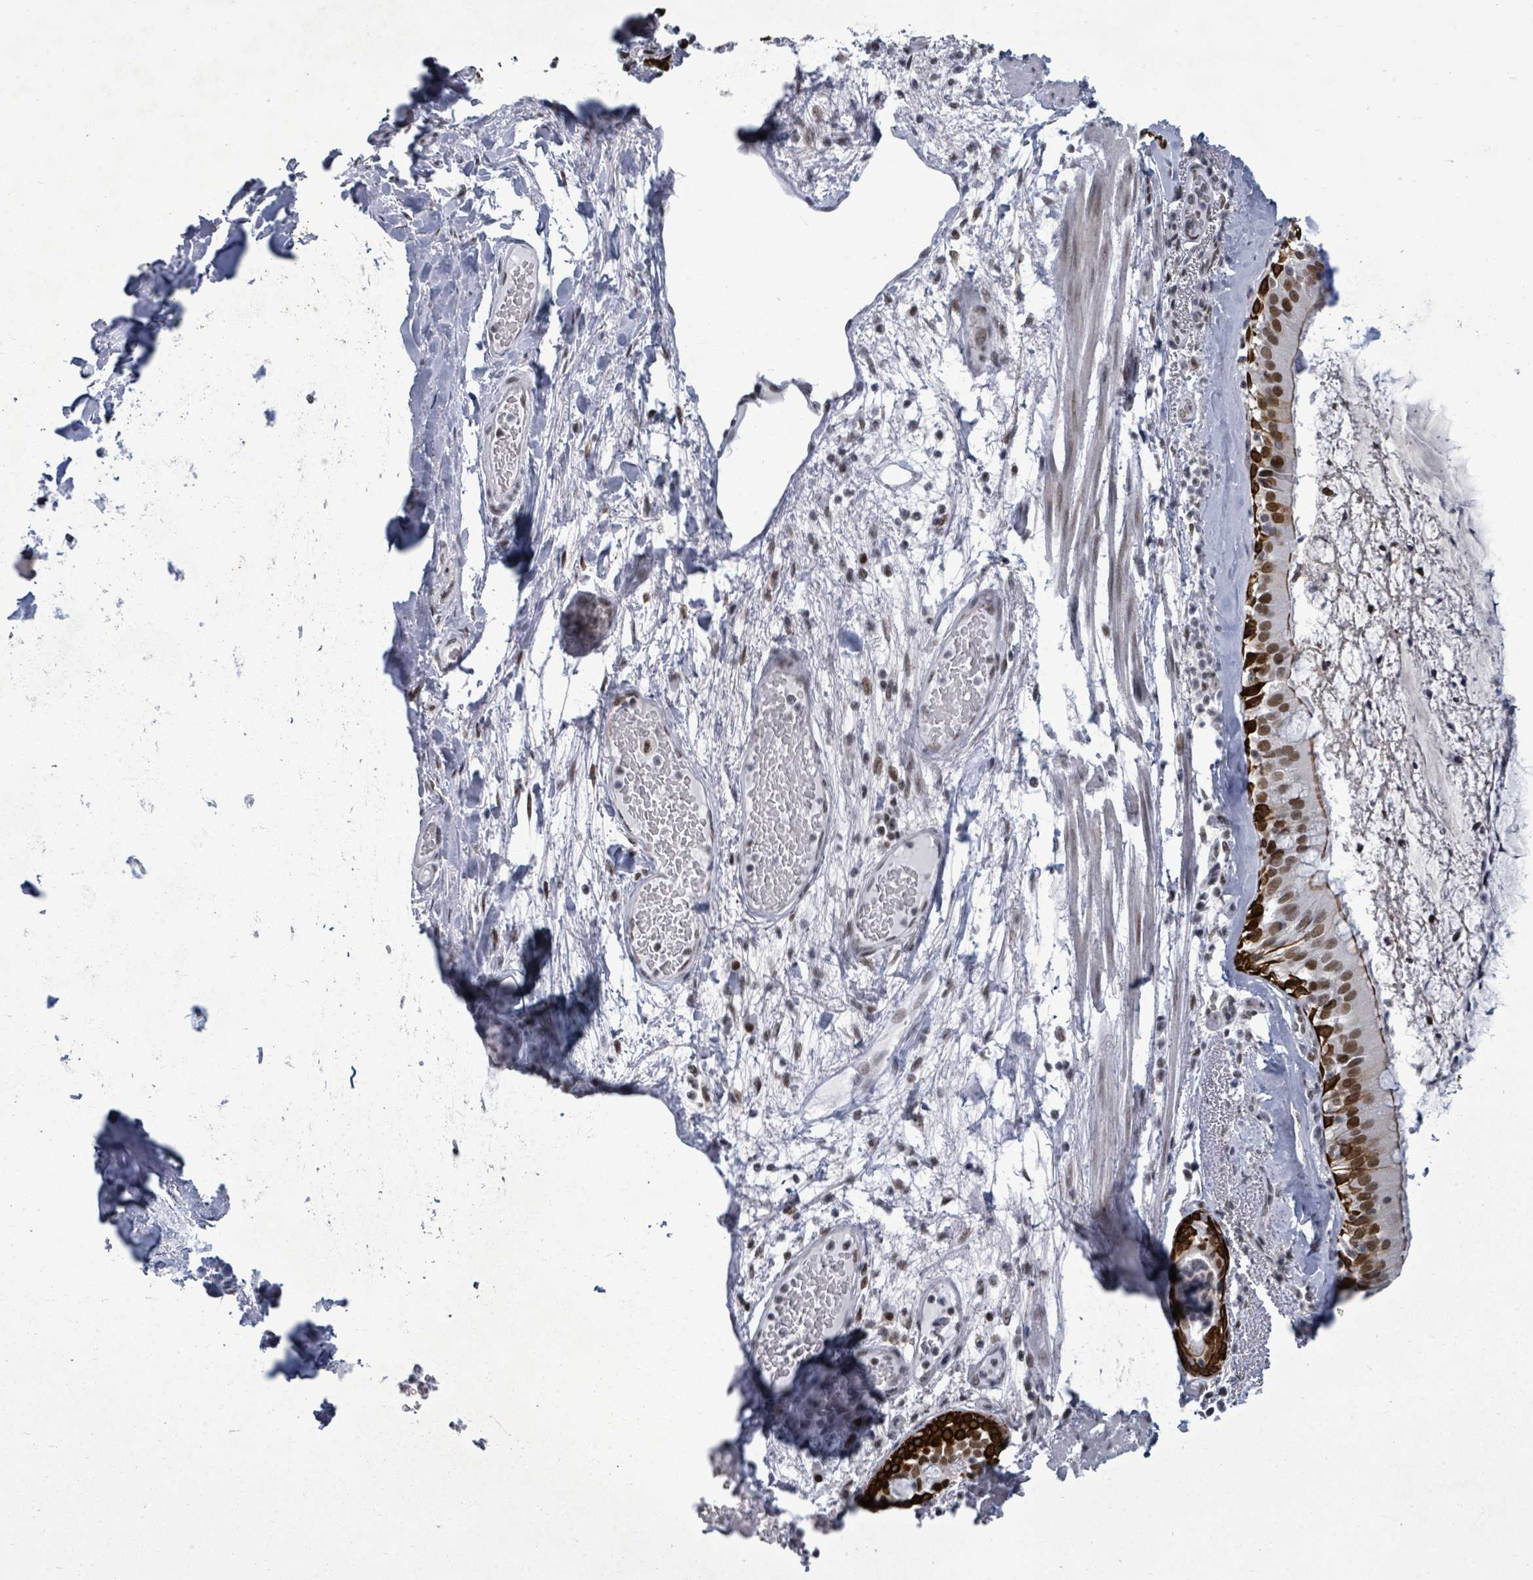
{"staining": {"intensity": "strong", "quantity": ">75%", "location": "cytoplasmic/membranous,nuclear"}, "tissue": "bronchus", "cell_type": "Respiratory epithelial cells", "image_type": "normal", "snomed": [{"axis": "morphology", "description": "Normal tissue, NOS"}, {"axis": "topography", "description": "Cartilage tissue"}, {"axis": "topography", "description": "Bronchus"}], "caption": "A micrograph of human bronchus stained for a protein displays strong cytoplasmic/membranous,nuclear brown staining in respiratory epithelial cells. The staining was performed using DAB (3,3'-diaminobenzidine), with brown indicating positive protein expression. Nuclei are stained blue with hematoxylin.", "gene": "BIVM", "patient": {"sex": "male", "age": 63}}